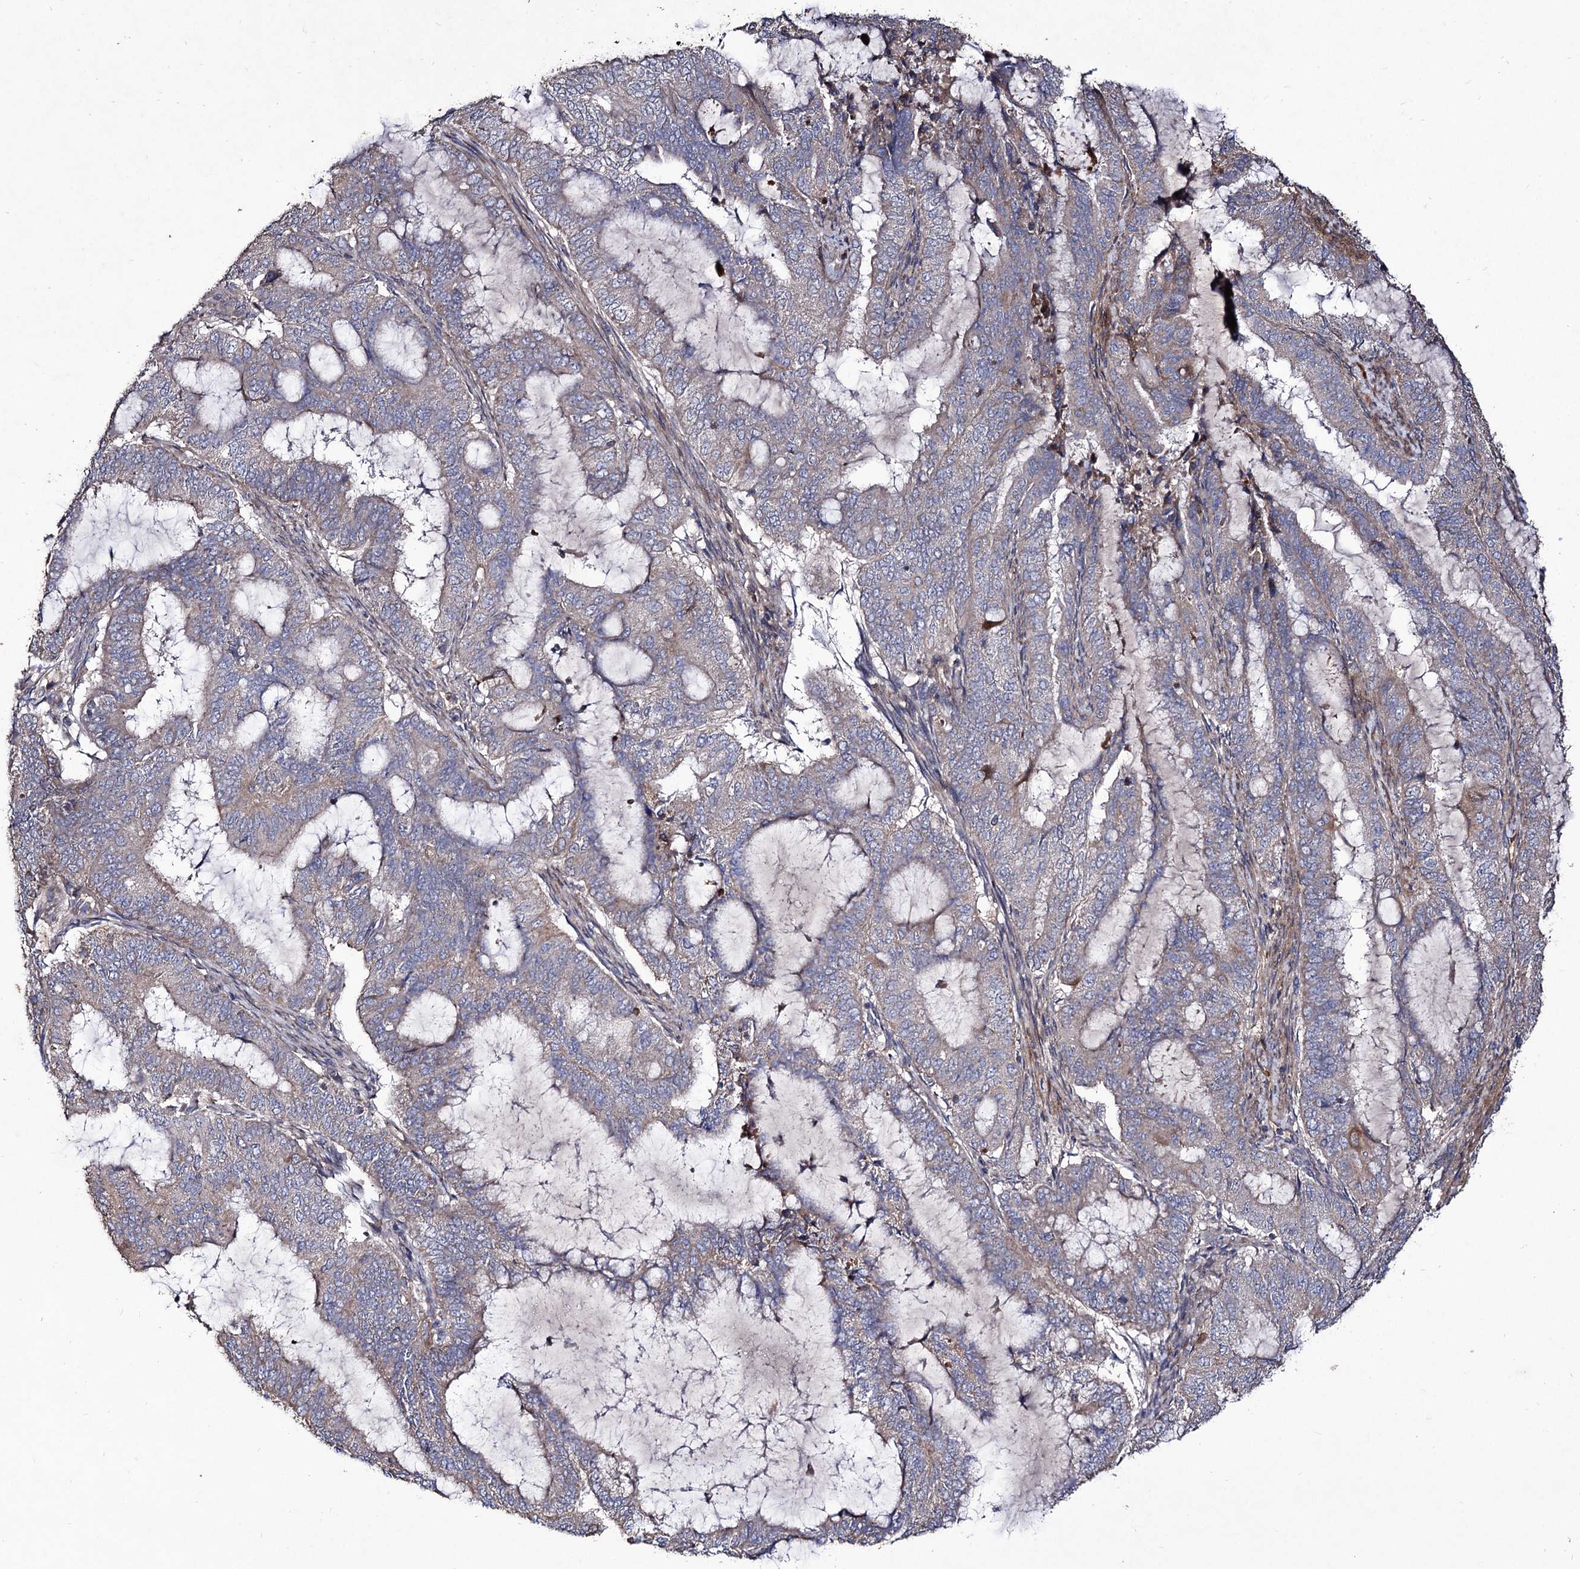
{"staining": {"intensity": "negative", "quantity": "none", "location": "none"}, "tissue": "endometrial cancer", "cell_type": "Tumor cells", "image_type": "cancer", "snomed": [{"axis": "morphology", "description": "Adenocarcinoma, NOS"}, {"axis": "topography", "description": "Endometrium"}], "caption": "Histopathology image shows no significant protein positivity in tumor cells of endometrial cancer. (Immunohistochemistry, brightfield microscopy, high magnification).", "gene": "MYO1H", "patient": {"sex": "female", "age": 51}}